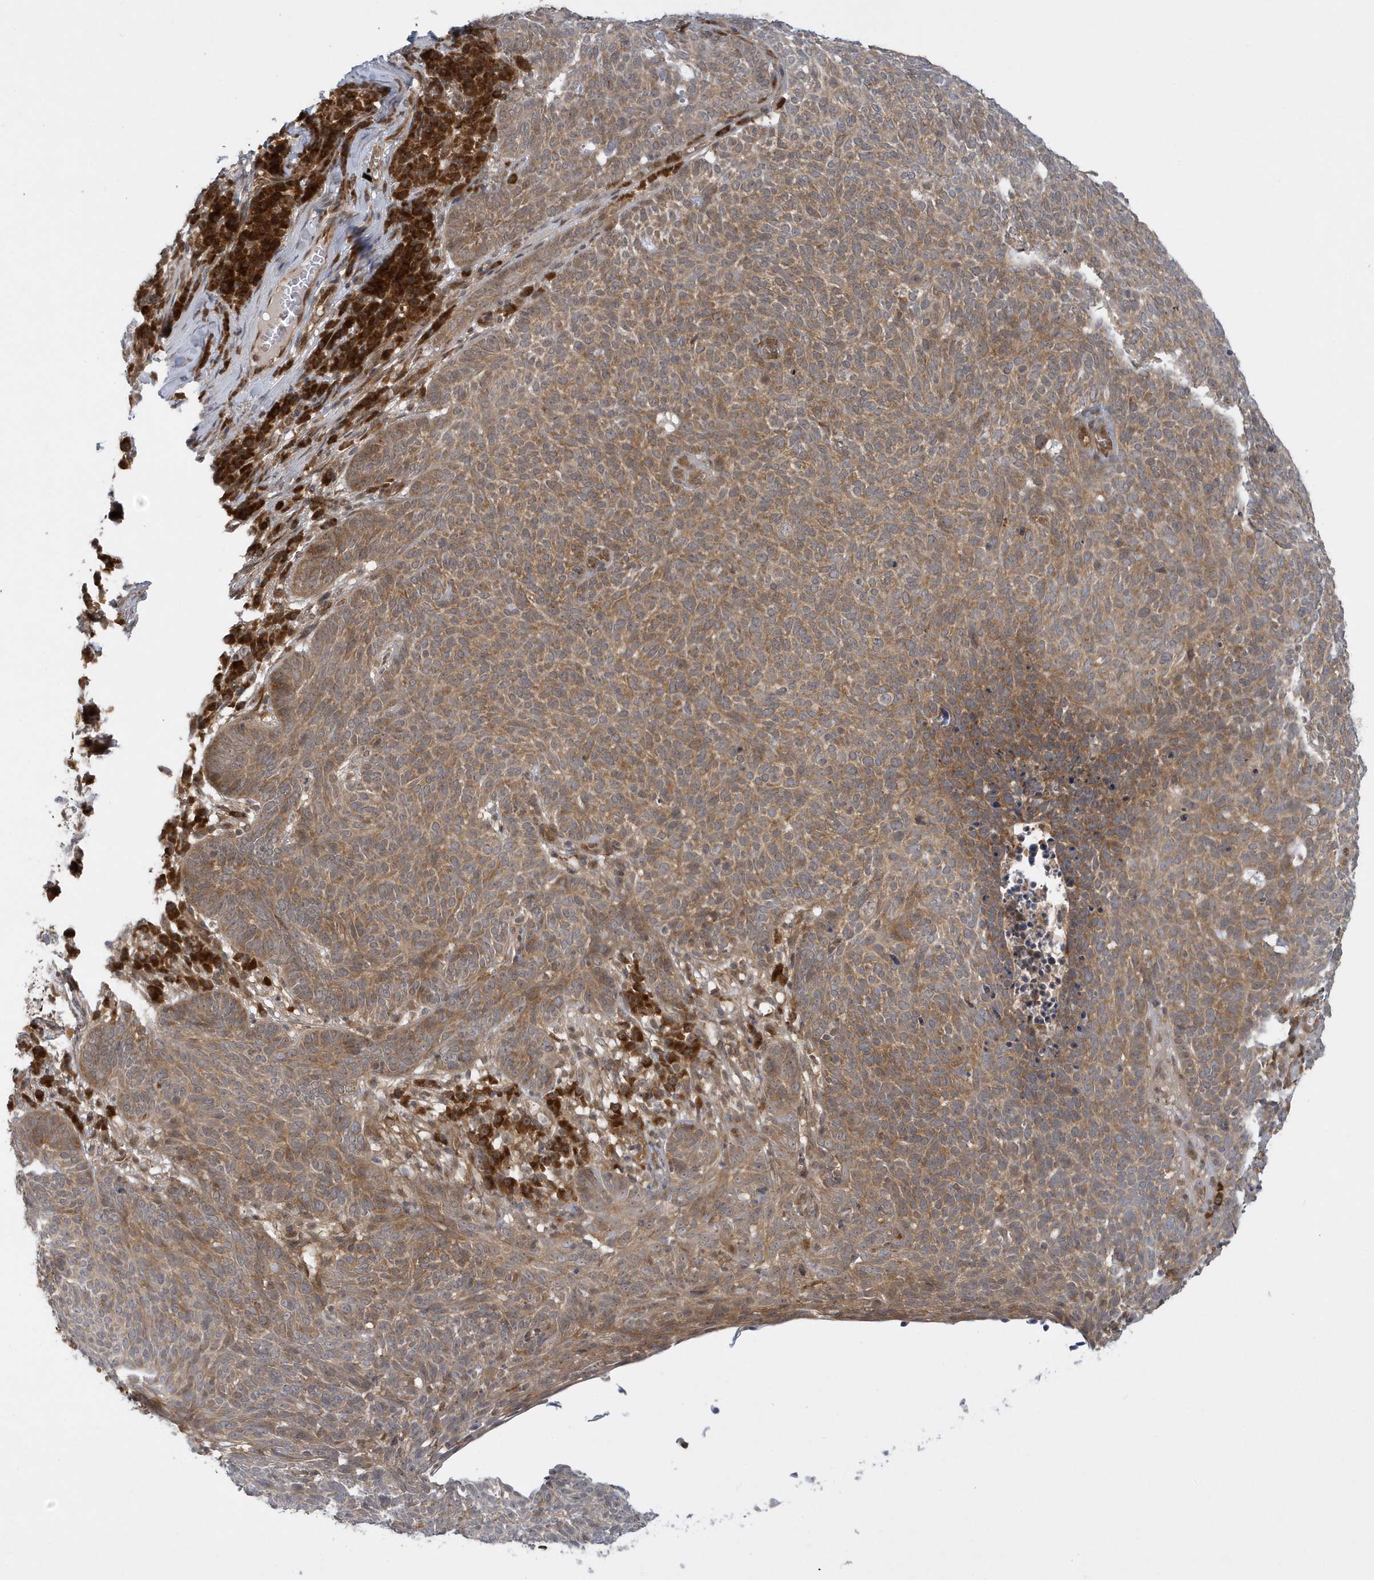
{"staining": {"intensity": "moderate", "quantity": ">75%", "location": "cytoplasmic/membranous"}, "tissue": "skin cancer", "cell_type": "Tumor cells", "image_type": "cancer", "snomed": [{"axis": "morphology", "description": "Squamous cell carcinoma, NOS"}, {"axis": "topography", "description": "Skin"}], "caption": "A micrograph of skin squamous cell carcinoma stained for a protein demonstrates moderate cytoplasmic/membranous brown staining in tumor cells.", "gene": "ATG4A", "patient": {"sex": "female", "age": 90}}